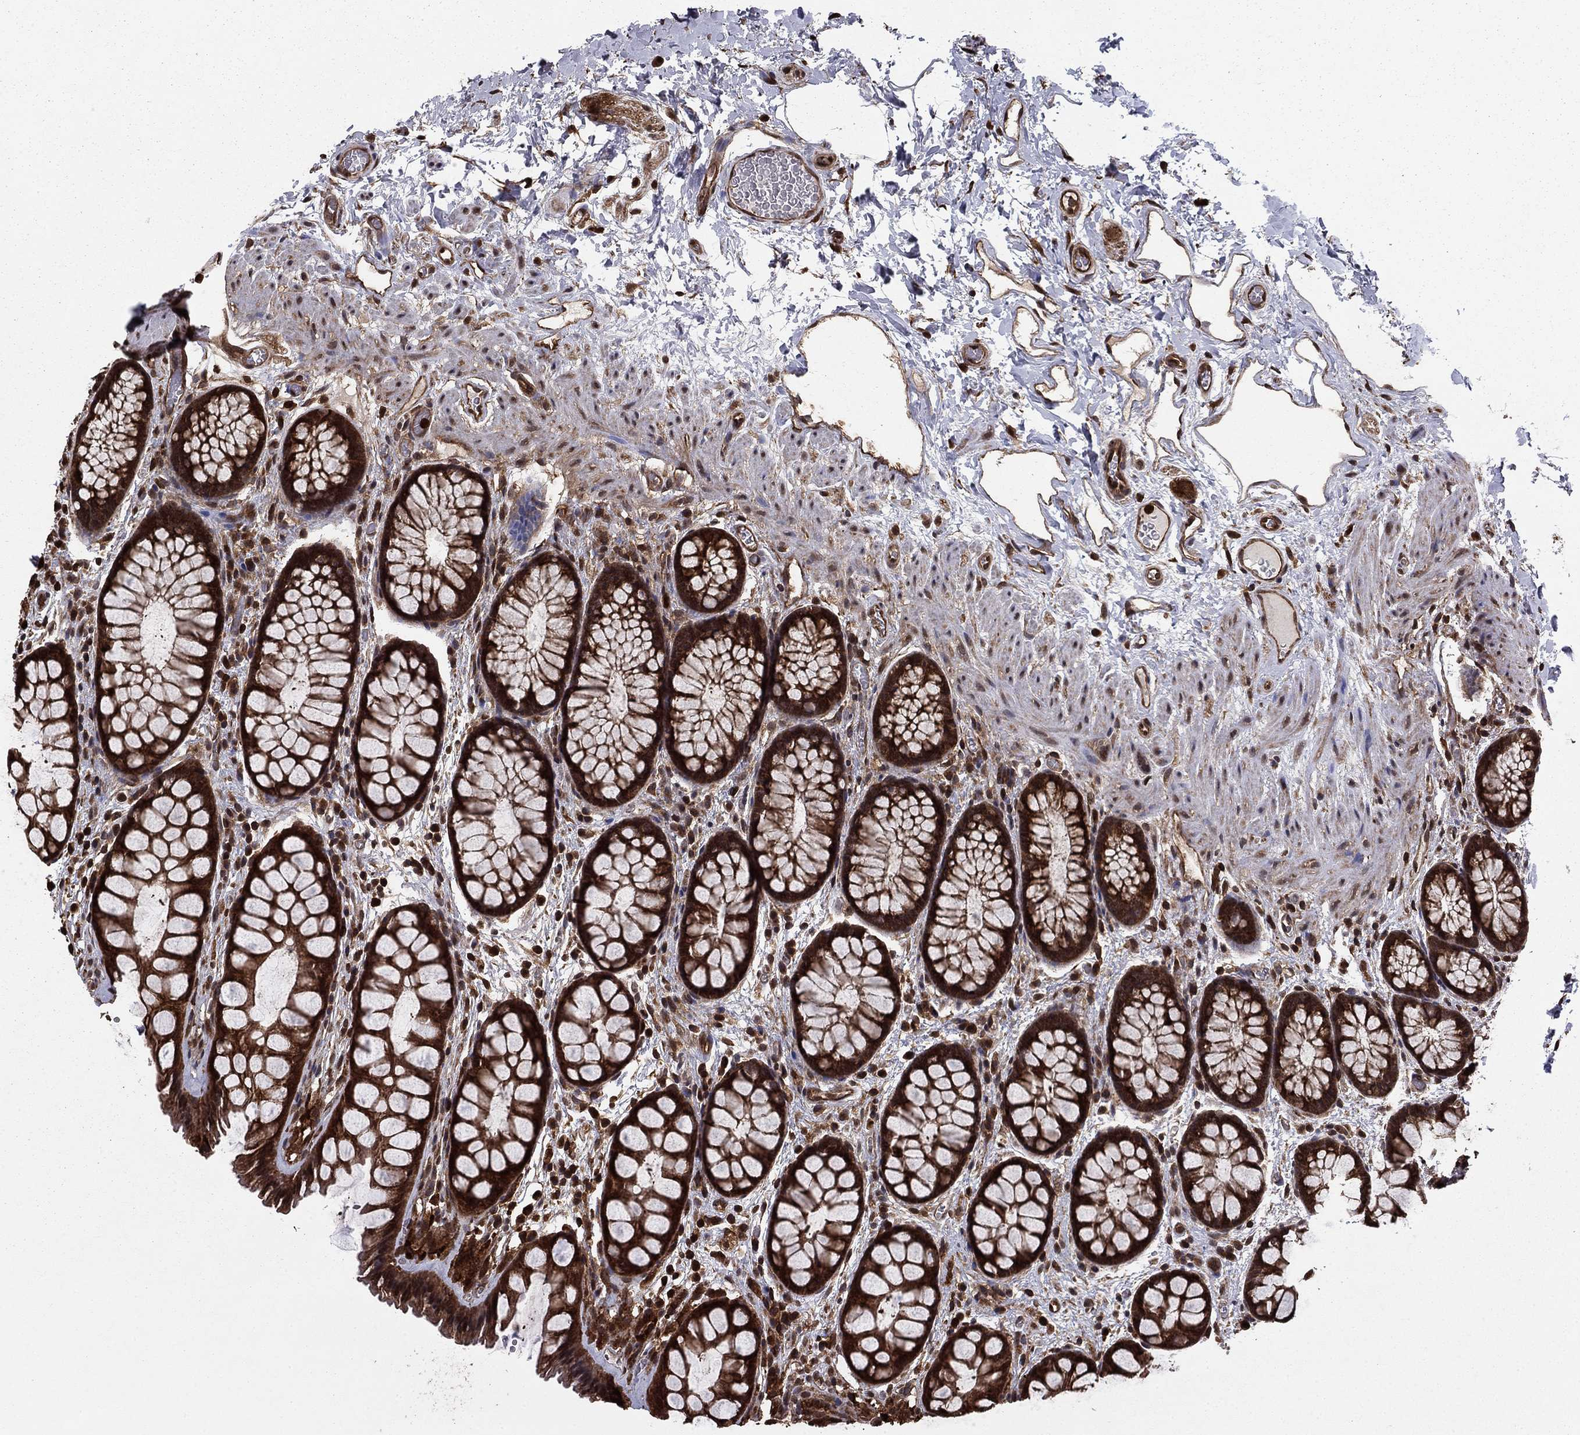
{"staining": {"intensity": "strong", "quantity": ">75%", "location": "cytoplasmic/membranous"}, "tissue": "rectum", "cell_type": "Glandular cells", "image_type": "normal", "snomed": [{"axis": "morphology", "description": "Normal tissue, NOS"}, {"axis": "topography", "description": "Rectum"}], "caption": "There is high levels of strong cytoplasmic/membranous expression in glandular cells of normal rectum, as demonstrated by immunohistochemical staining (brown color).", "gene": "GYG1", "patient": {"sex": "female", "age": 62}}